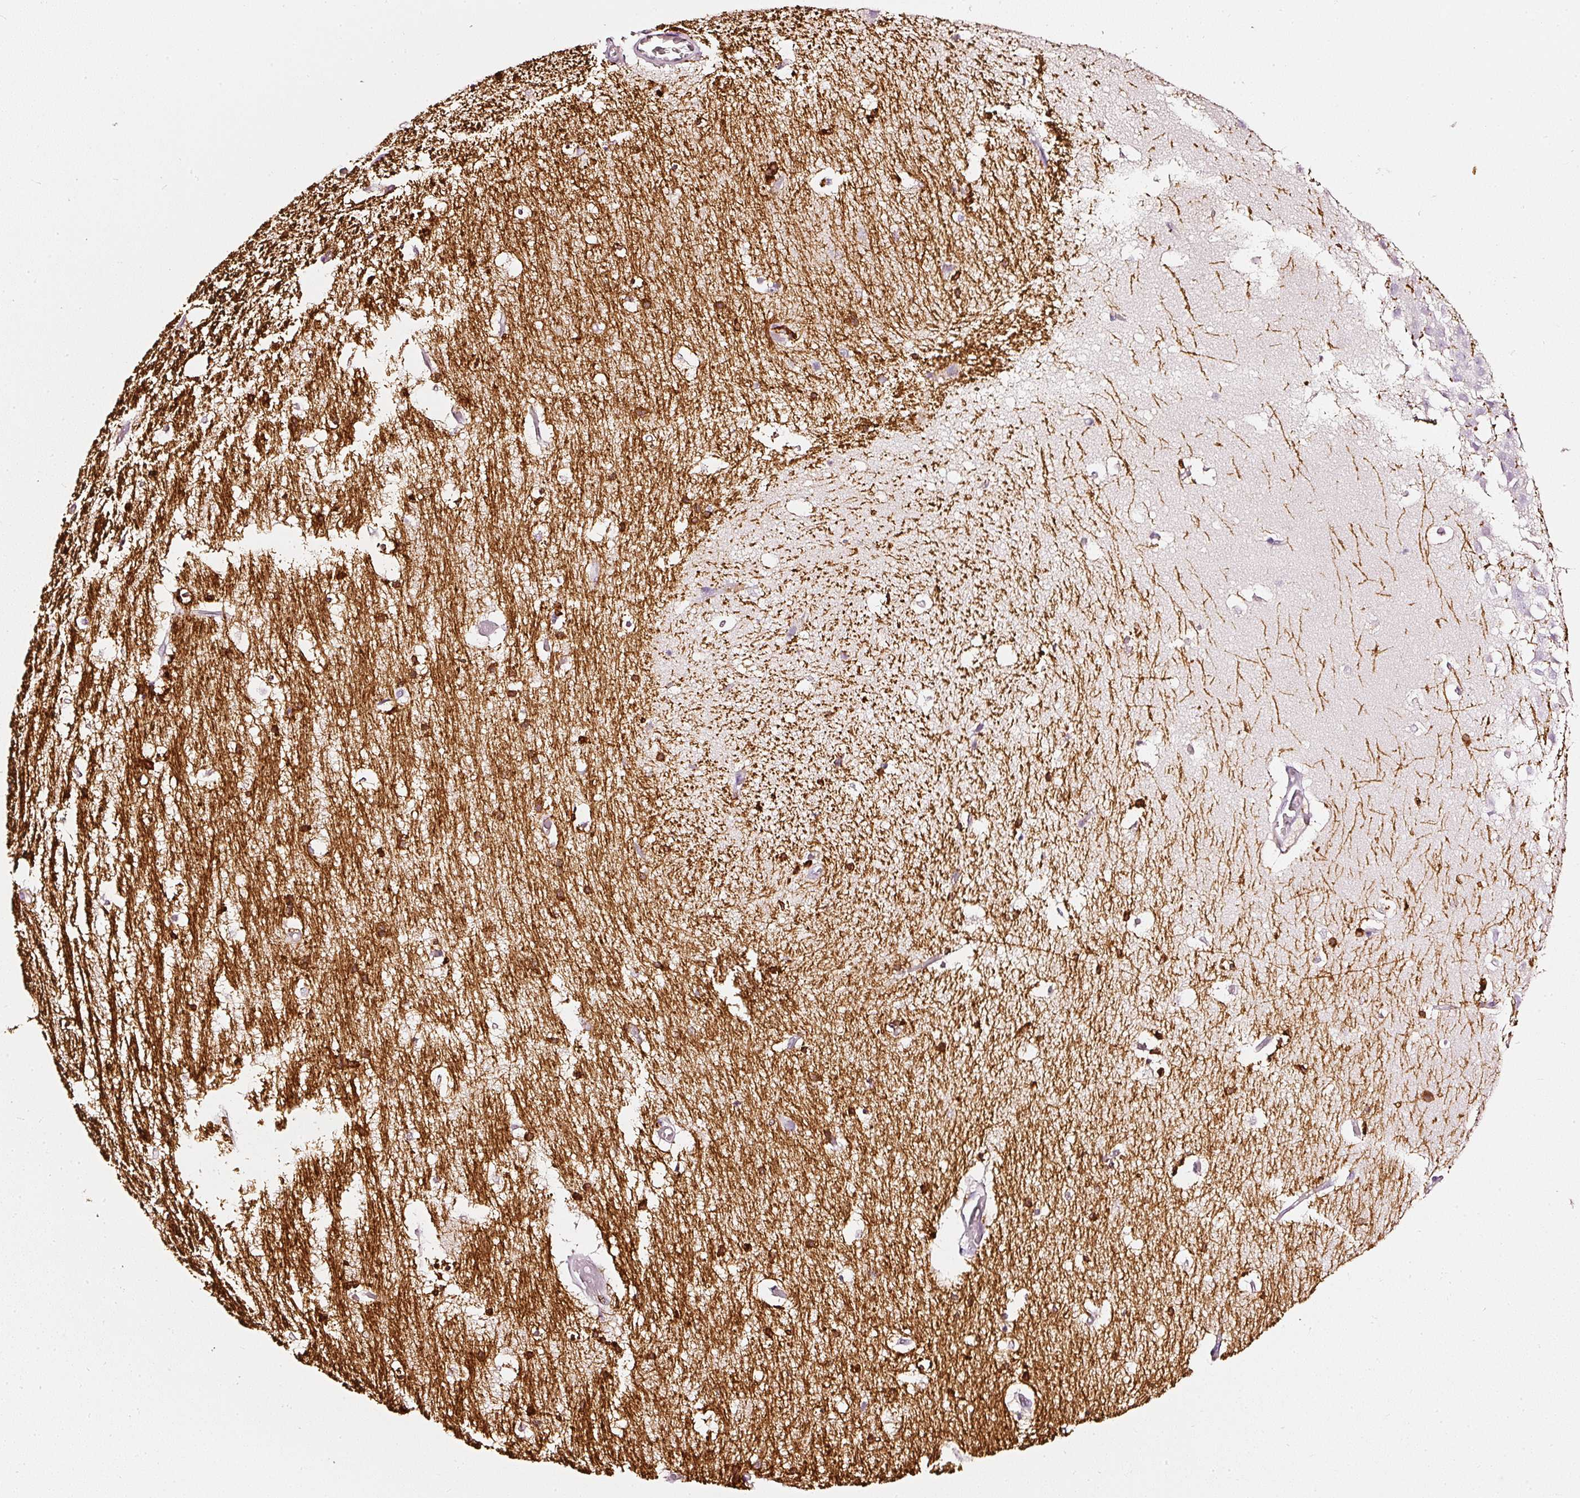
{"staining": {"intensity": "strong", "quantity": "<25%", "location": "cytoplasmic/membranous"}, "tissue": "hippocampus", "cell_type": "Glial cells", "image_type": "normal", "snomed": [{"axis": "morphology", "description": "Normal tissue, NOS"}, {"axis": "topography", "description": "Hippocampus"}], "caption": "Immunohistochemical staining of benign hippocampus demonstrates medium levels of strong cytoplasmic/membranous expression in approximately <25% of glial cells. The staining was performed using DAB to visualize the protein expression in brown, while the nuclei were stained in blue with hematoxylin (Magnification: 20x).", "gene": "CNP", "patient": {"sex": "female", "age": 52}}